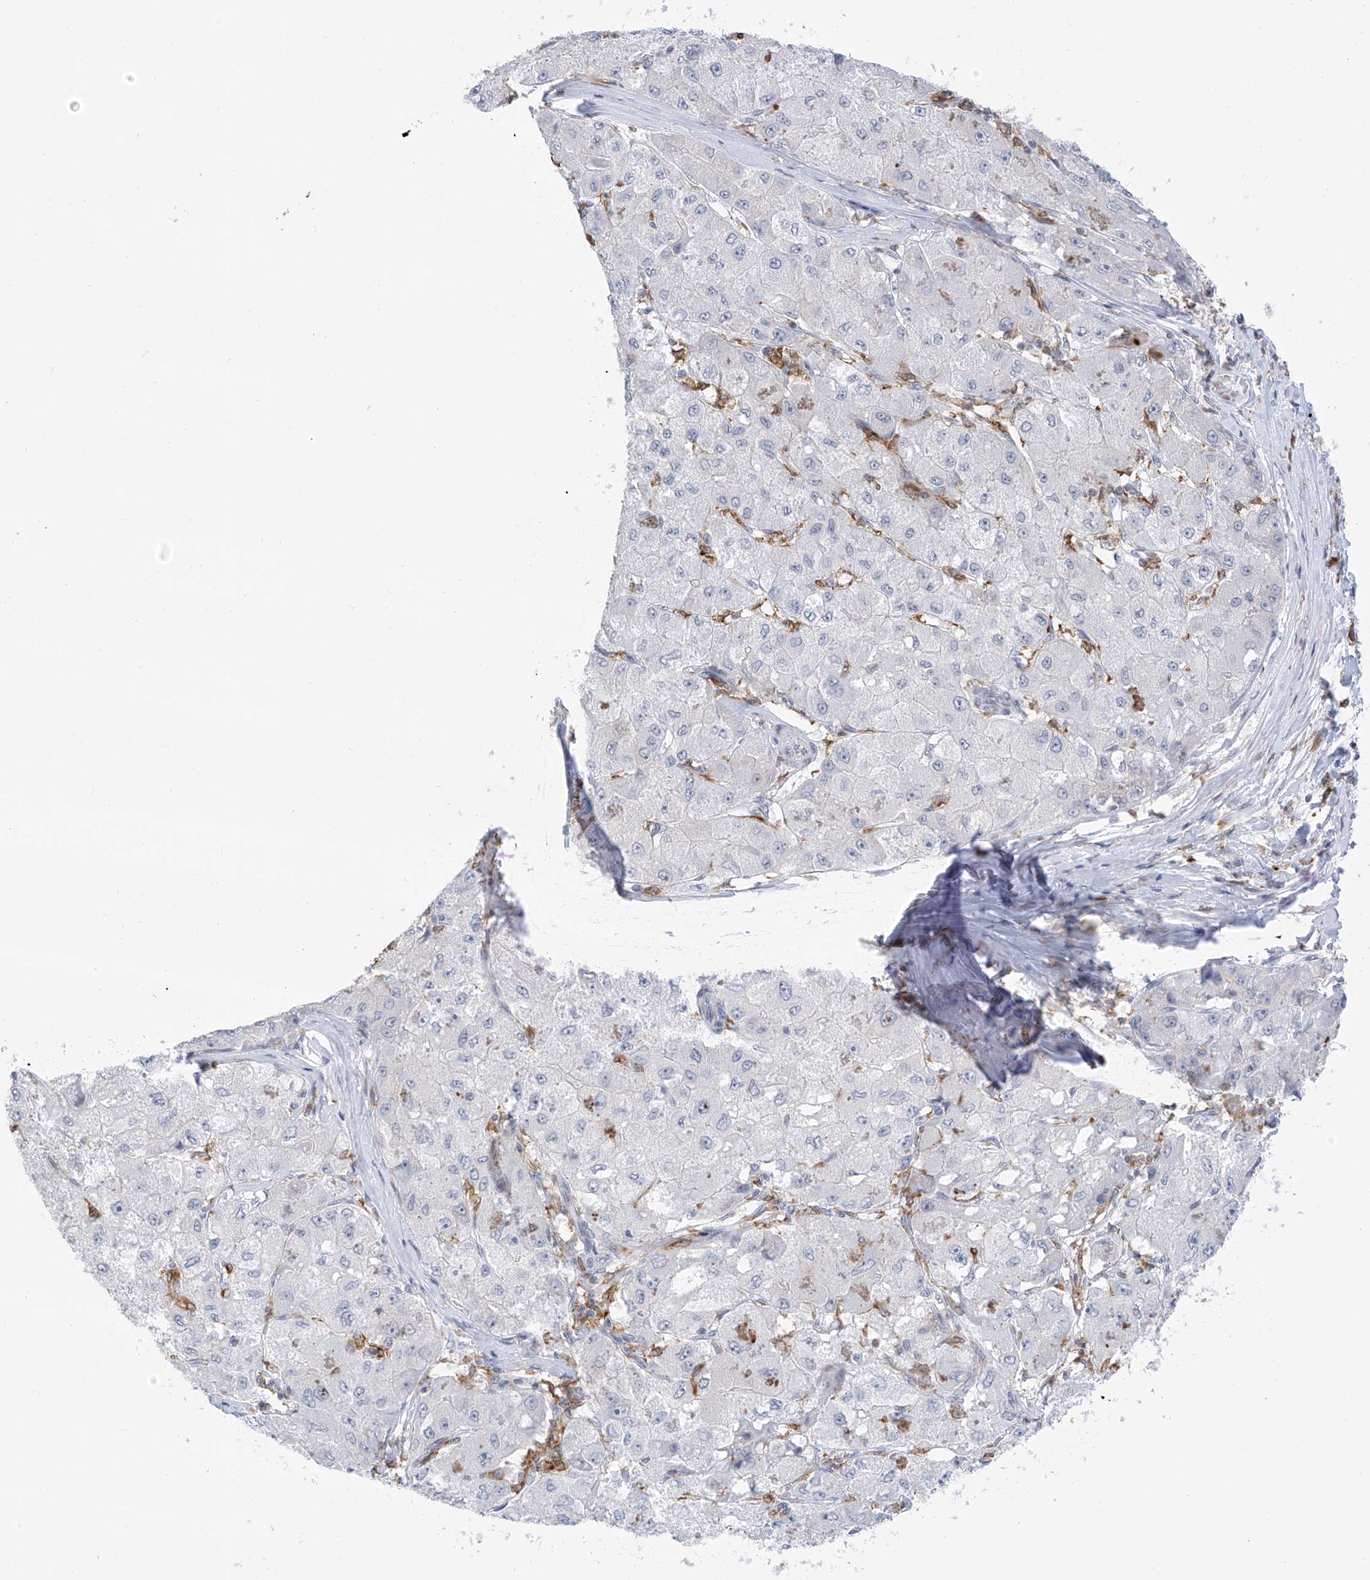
{"staining": {"intensity": "negative", "quantity": "none", "location": "none"}, "tissue": "liver cancer", "cell_type": "Tumor cells", "image_type": "cancer", "snomed": [{"axis": "morphology", "description": "Carcinoma, Hepatocellular, NOS"}, {"axis": "topography", "description": "Liver"}], "caption": "The histopathology image reveals no staining of tumor cells in hepatocellular carcinoma (liver).", "gene": "TBXAS1", "patient": {"sex": "male", "age": 80}}